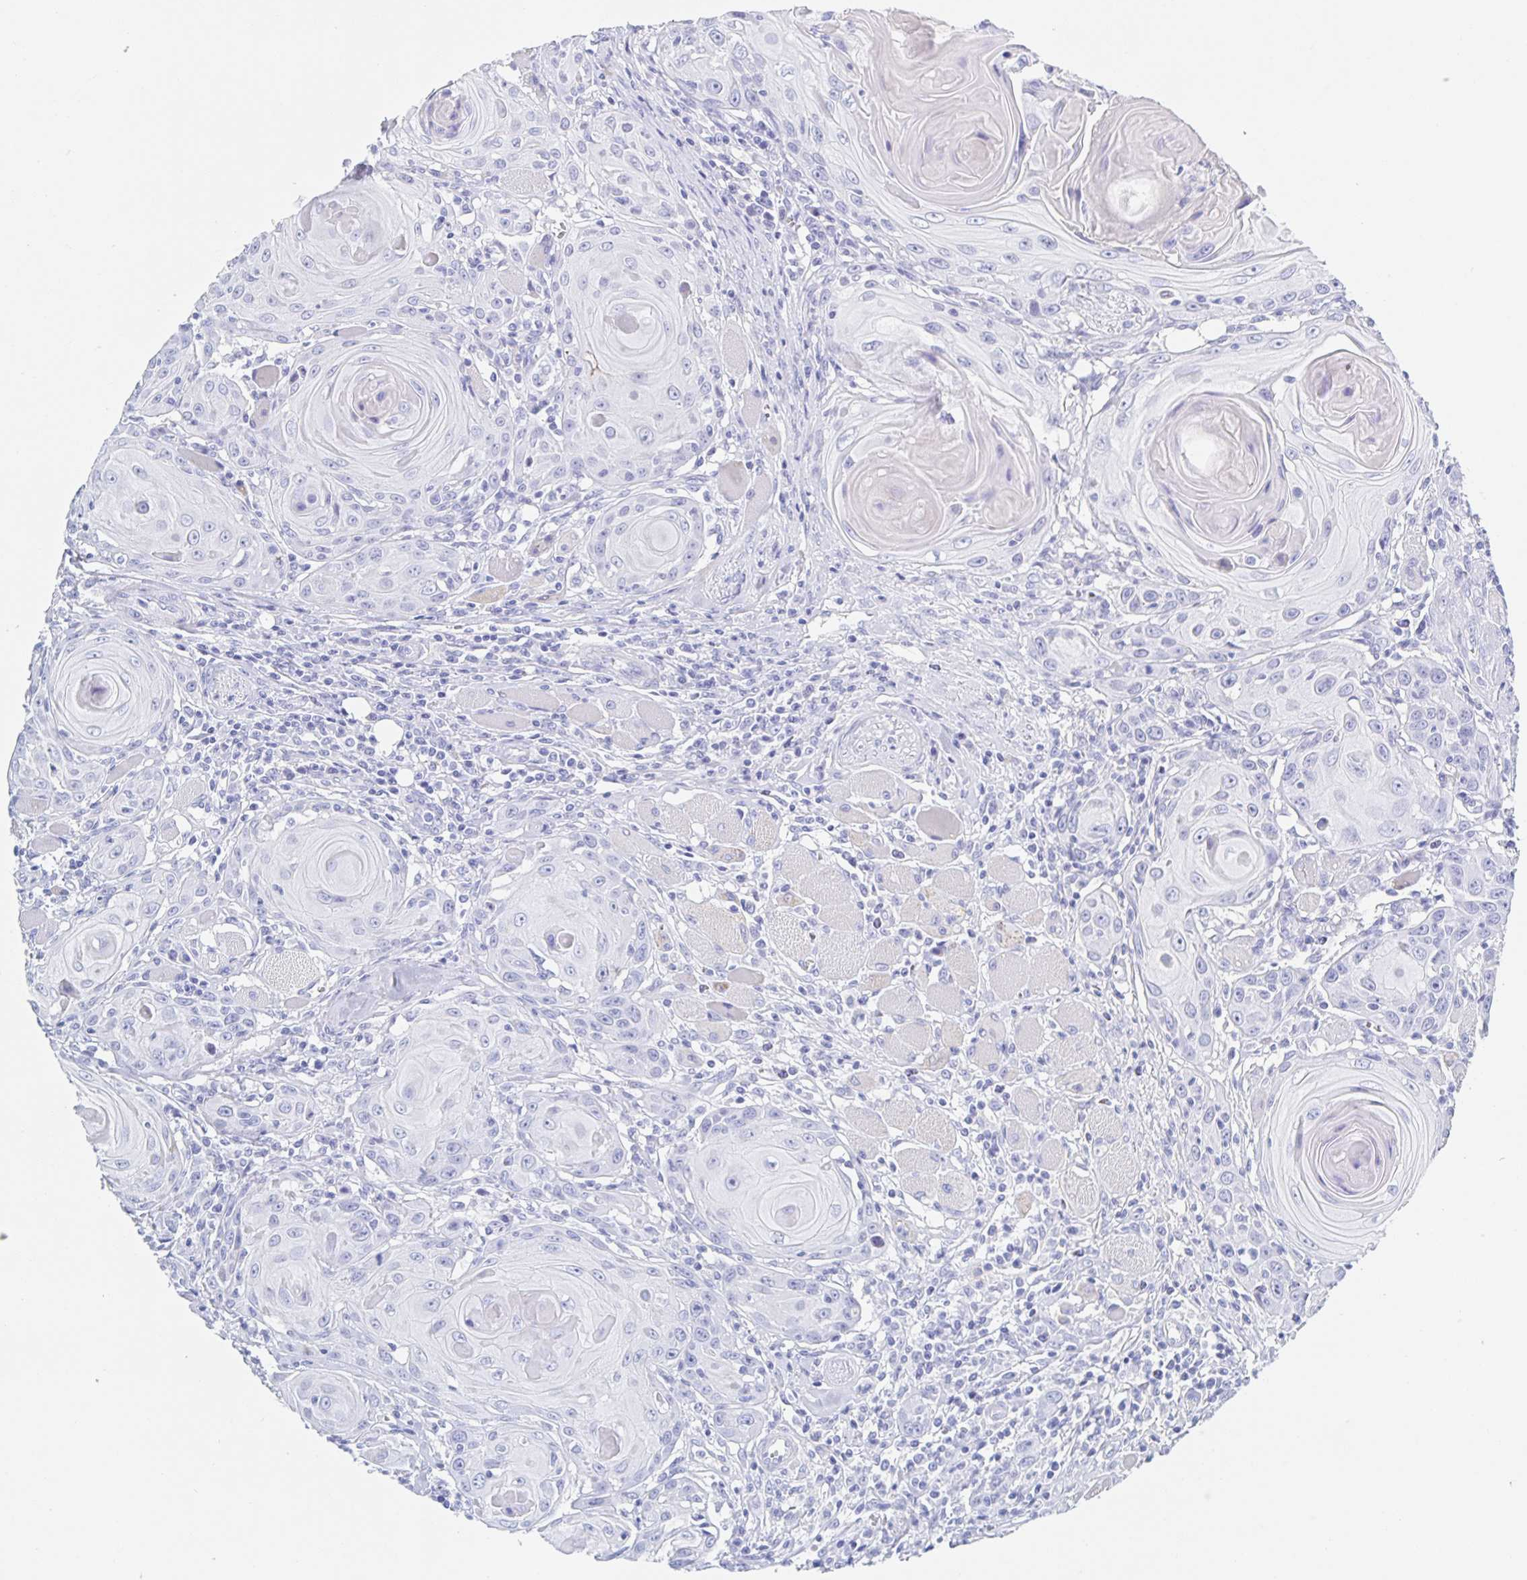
{"staining": {"intensity": "negative", "quantity": "none", "location": "none"}, "tissue": "head and neck cancer", "cell_type": "Tumor cells", "image_type": "cancer", "snomed": [{"axis": "morphology", "description": "Squamous cell carcinoma, NOS"}, {"axis": "topography", "description": "Head-Neck"}], "caption": "Head and neck squamous cell carcinoma stained for a protein using immunohistochemistry reveals no positivity tumor cells.", "gene": "DMBT1", "patient": {"sex": "female", "age": 80}}